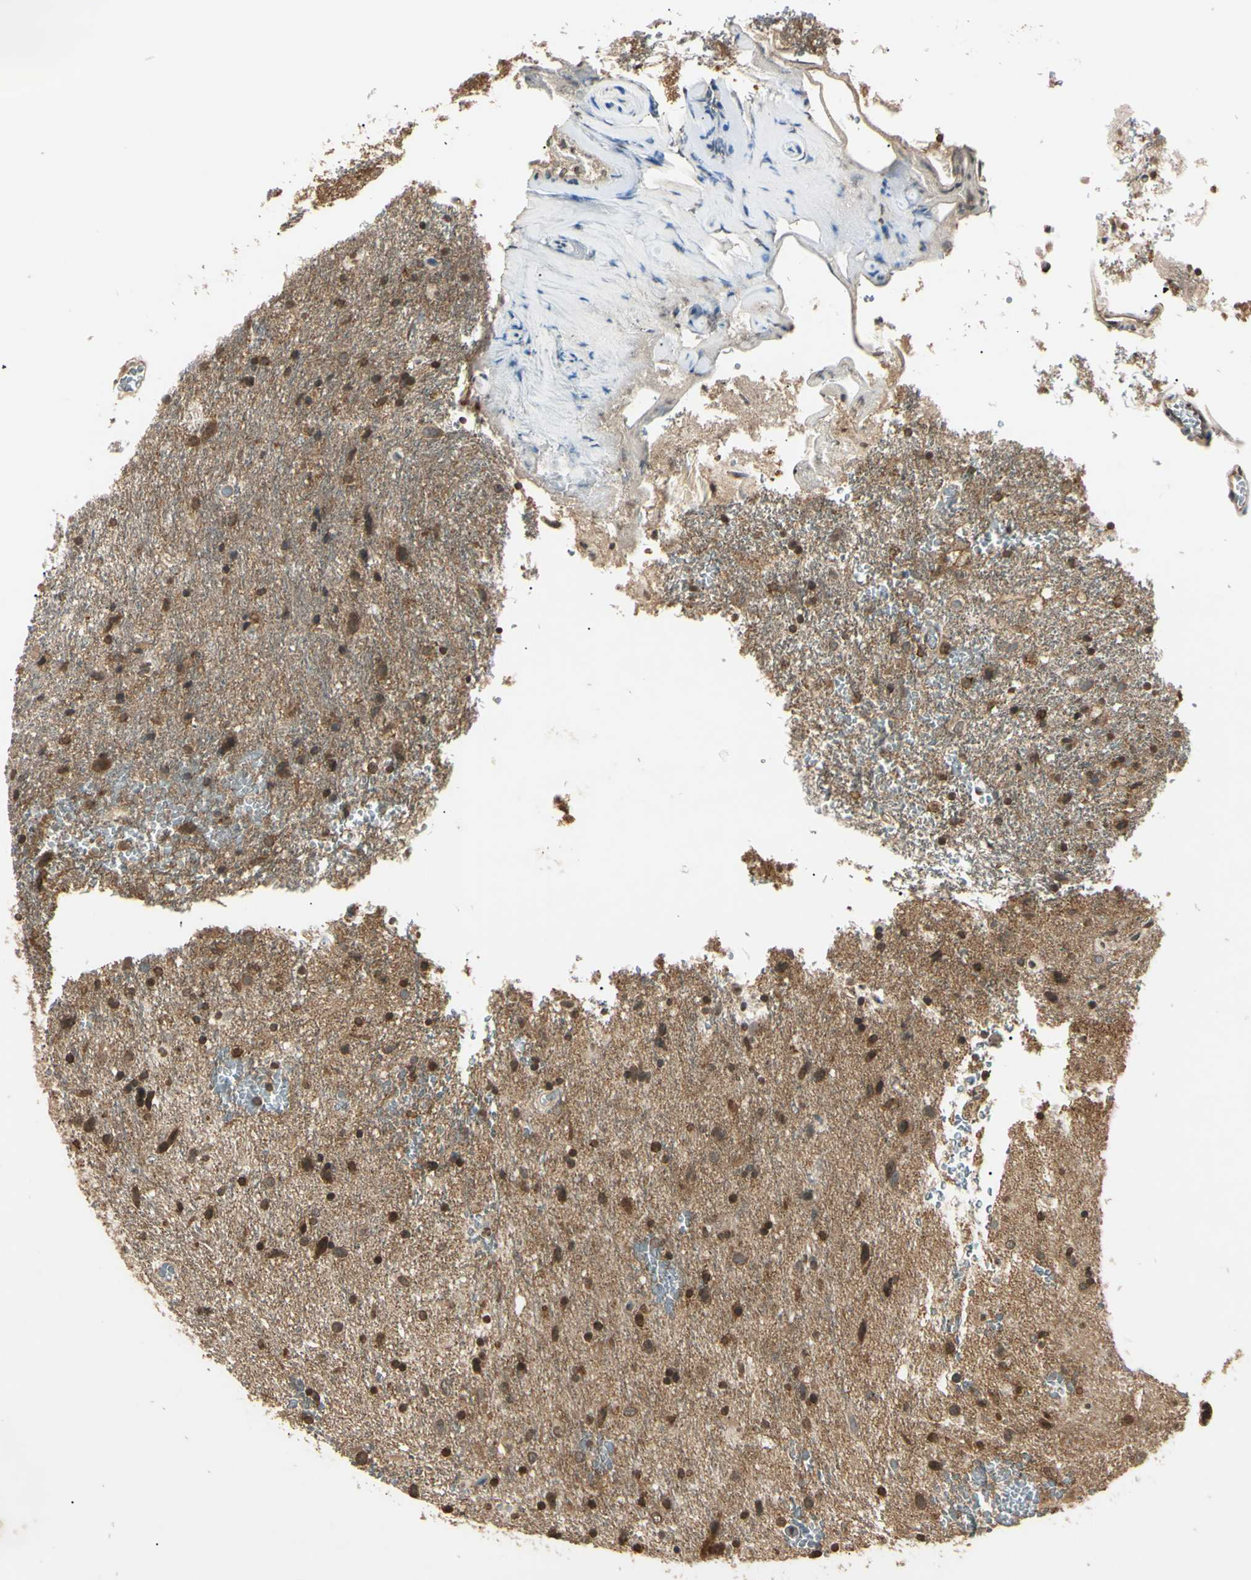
{"staining": {"intensity": "moderate", "quantity": ">75%", "location": "cytoplasmic/membranous,nuclear"}, "tissue": "glioma", "cell_type": "Tumor cells", "image_type": "cancer", "snomed": [{"axis": "morphology", "description": "Glioma, malignant, Low grade"}, {"axis": "topography", "description": "Brain"}], "caption": "Immunohistochemistry (IHC) photomicrograph of human glioma stained for a protein (brown), which reveals medium levels of moderate cytoplasmic/membranous and nuclear staining in about >75% of tumor cells.", "gene": "EPN1", "patient": {"sex": "male", "age": 77}}